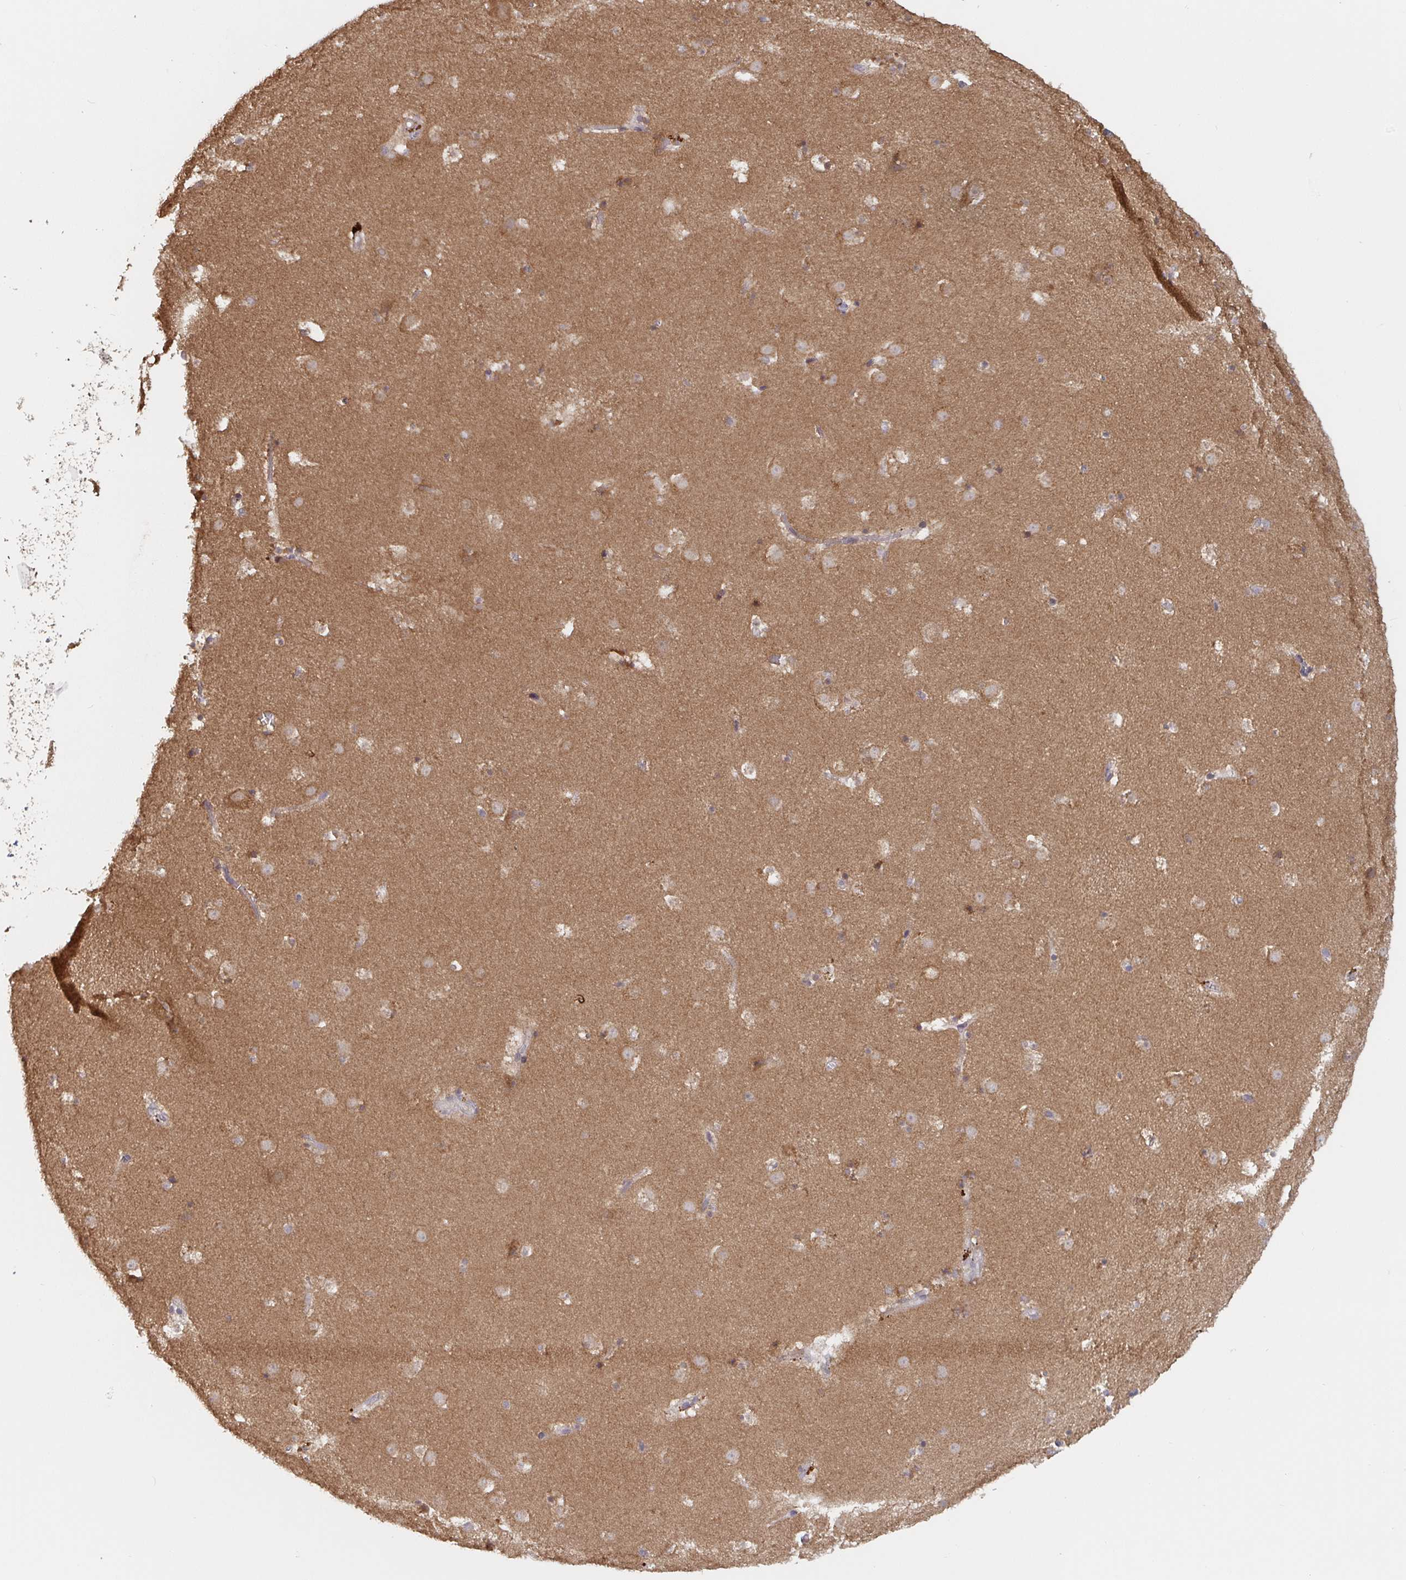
{"staining": {"intensity": "weak", "quantity": "25%-75%", "location": "cytoplasmic/membranous"}, "tissue": "caudate", "cell_type": "Glial cells", "image_type": "normal", "snomed": [{"axis": "morphology", "description": "Normal tissue, NOS"}, {"axis": "topography", "description": "Lateral ventricle wall"}], "caption": "Immunohistochemical staining of normal human caudate demonstrates low levels of weak cytoplasmic/membranous expression in about 25%-75% of glial cells.", "gene": "DCST1", "patient": {"sex": "male", "age": 37}}